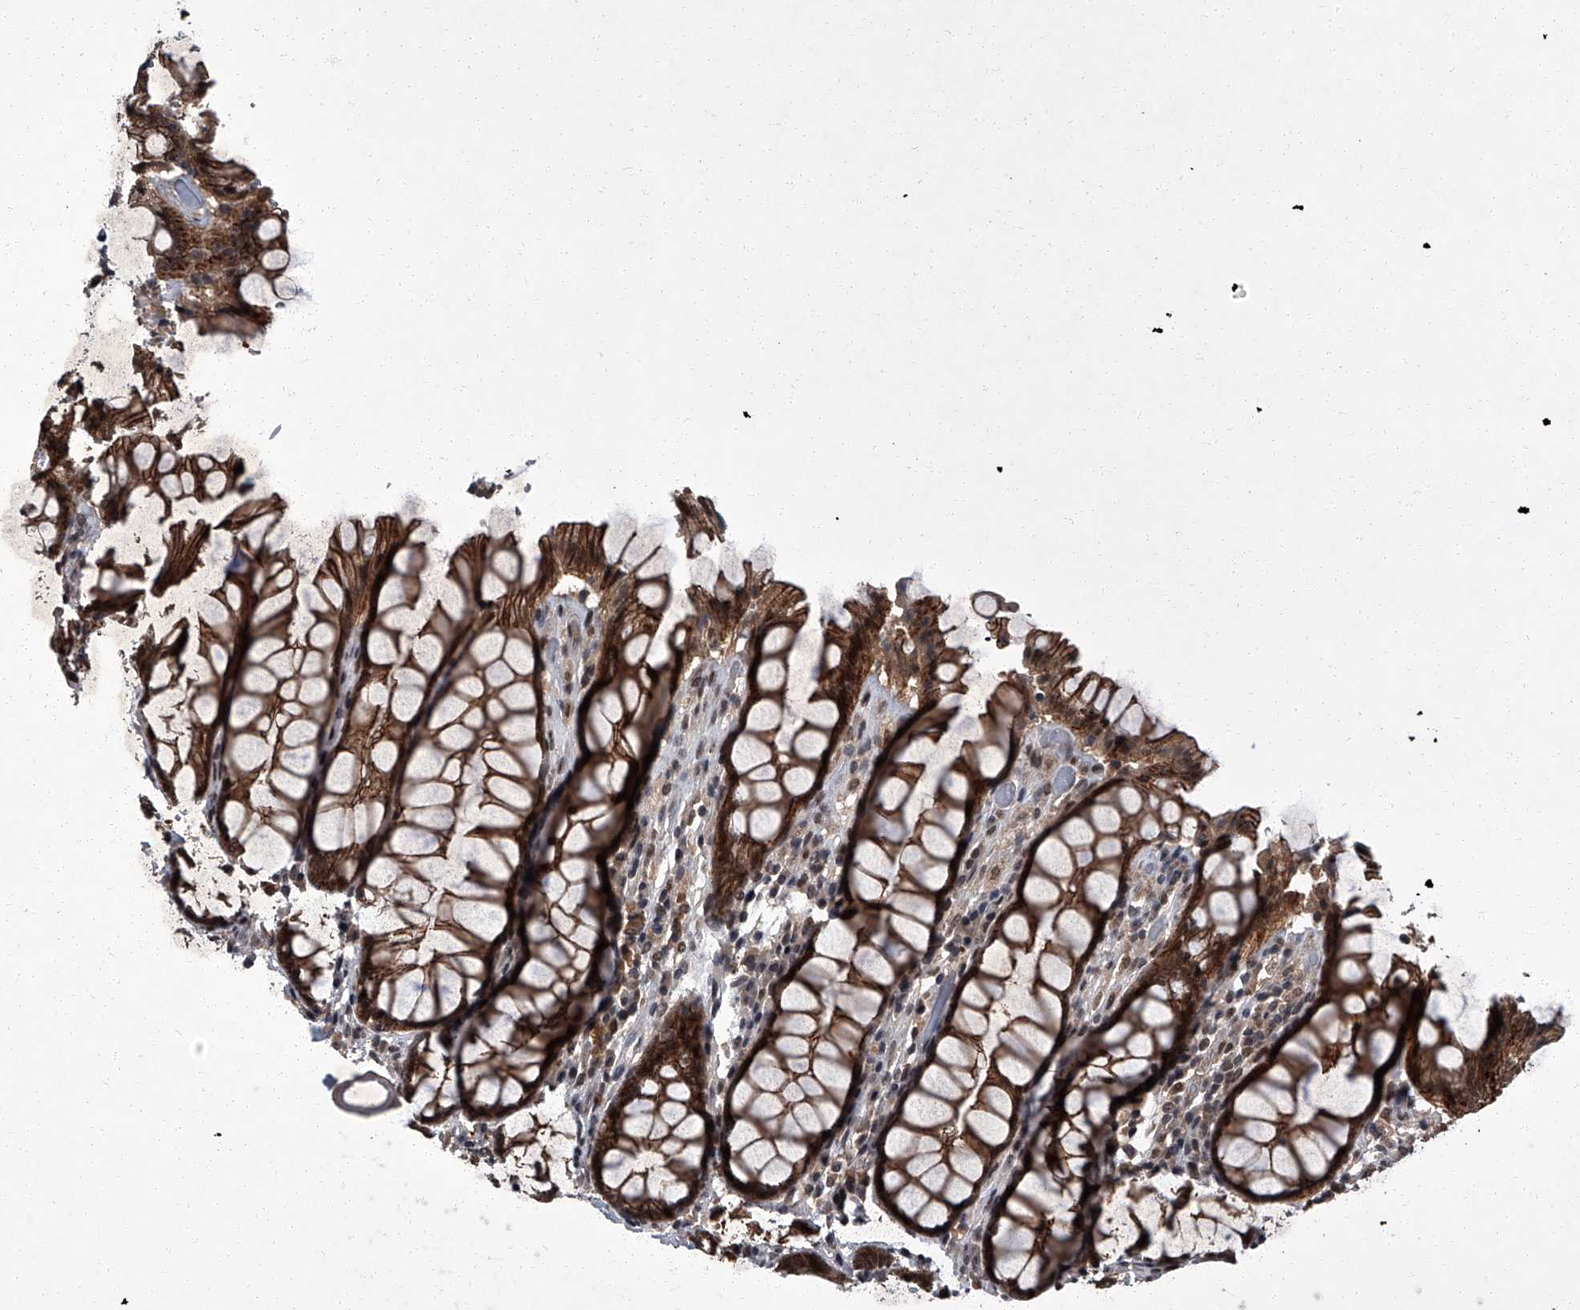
{"staining": {"intensity": "strong", "quantity": ">75%", "location": "cytoplasmic/membranous,nuclear"}, "tissue": "rectum", "cell_type": "Glandular cells", "image_type": "normal", "snomed": [{"axis": "morphology", "description": "Normal tissue, NOS"}, {"axis": "topography", "description": "Rectum"}], "caption": "An IHC histopathology image of normal tissue is shown. Protein staining in brown shows strong cytoplasmic/membranous,nuclear positivity in rectum within glandular cells.", "gene": "ZNF518B", "patient": {"sex": "male", "age": 64}}